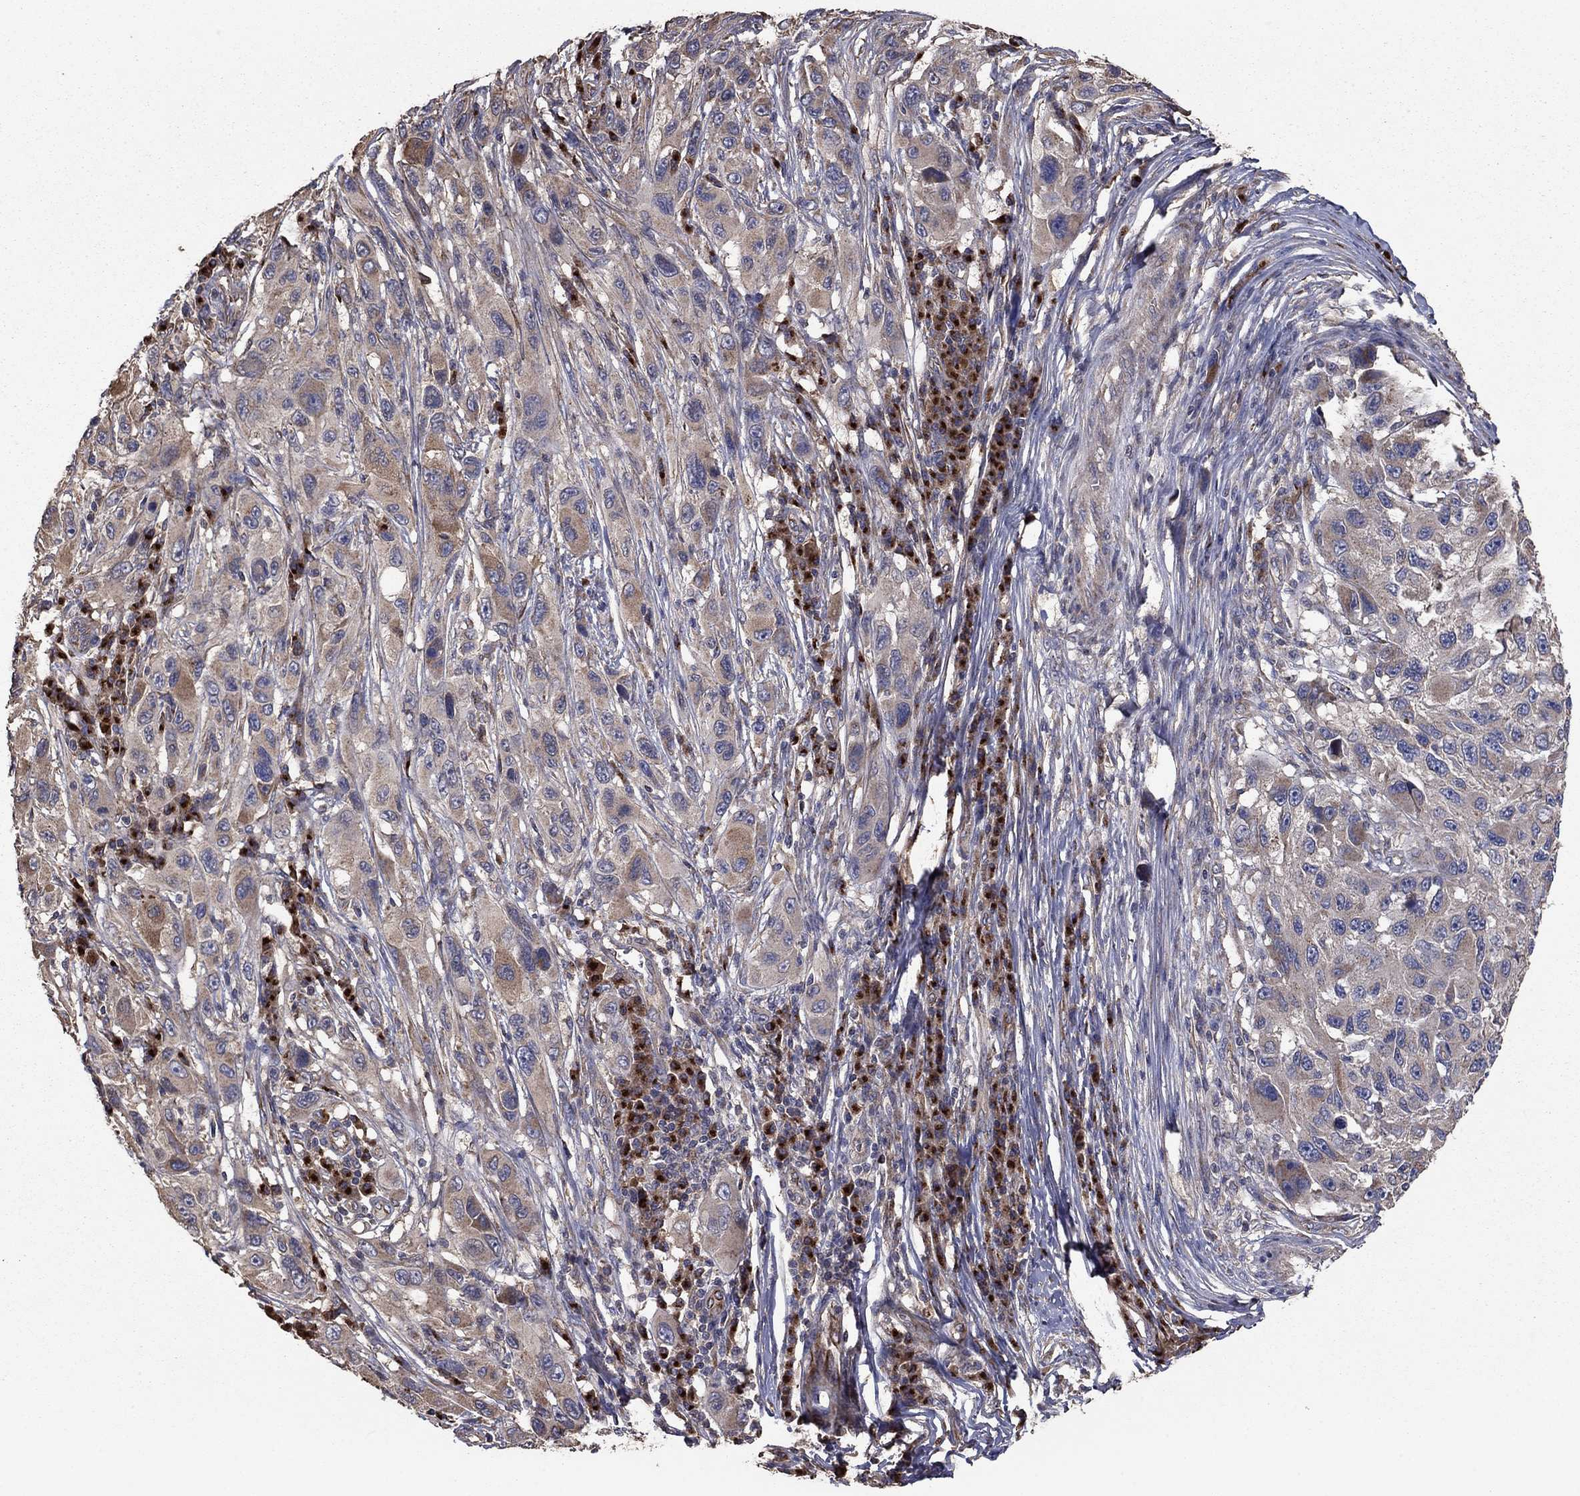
{"staining": {"intensity": "weak", "quantity": "<25%", "location": "cytoplasmic/membranous"}, "tissue": "melanoma", "cell_type": "Tumor cells", "image_type": "cancer", "snomed": [{"axis": "morphology", "description": "Malignant melanoma, NOS"}, {"axis": "topography", "description": "Skin"}], "caption": "The immunohistochemistry histopathology image has no significant staining in tumor cells of melanoma tissue.", "gene": "FLT4", "patient": {"sex": "male", "age": 53}}